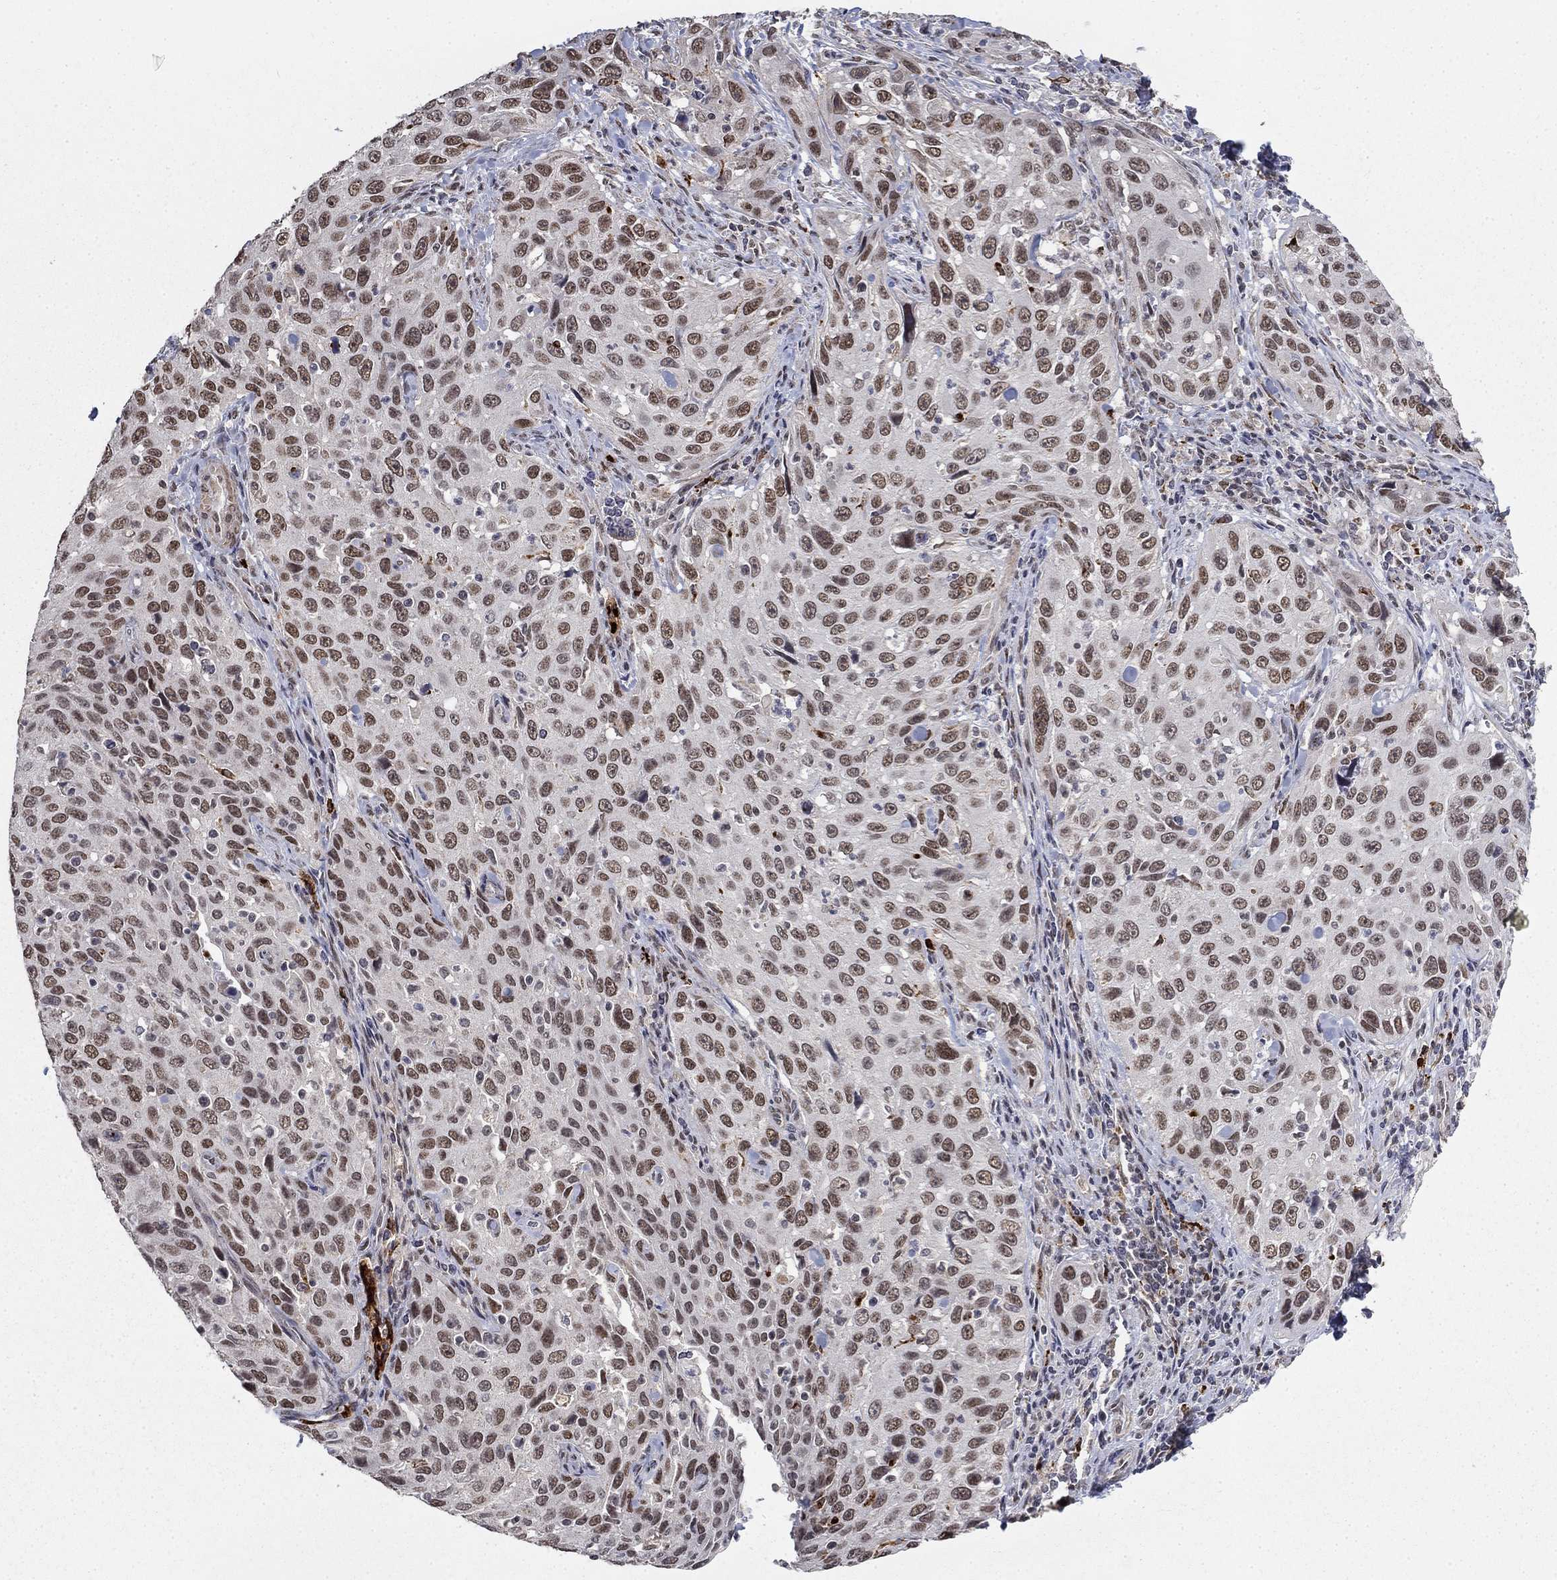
{"staining": {"intensity": "moderate", "quantity": ">75%", "location": "nuclear"}, "tissue": "cervical cancer", "cell_type": "Tumor cells", "image_type": "cancer", "snomed": [{"axis": "morphology", "description": "Squamous cell carcinoma, NOS"}, {"axis": "topography", "description": "Cervix"}], "caption": "IHC histopathology image of neoplastic tissue: human cervical squamous cell carcinoma stained using immunohistochemistry demonstrates medium levels of moderate protein expression localized specifically in the nuclear of tumor cells, appearing as a nuclear brown color.", "gene": "GRIA3", "patient": {"sex": "female", "age": 26}}